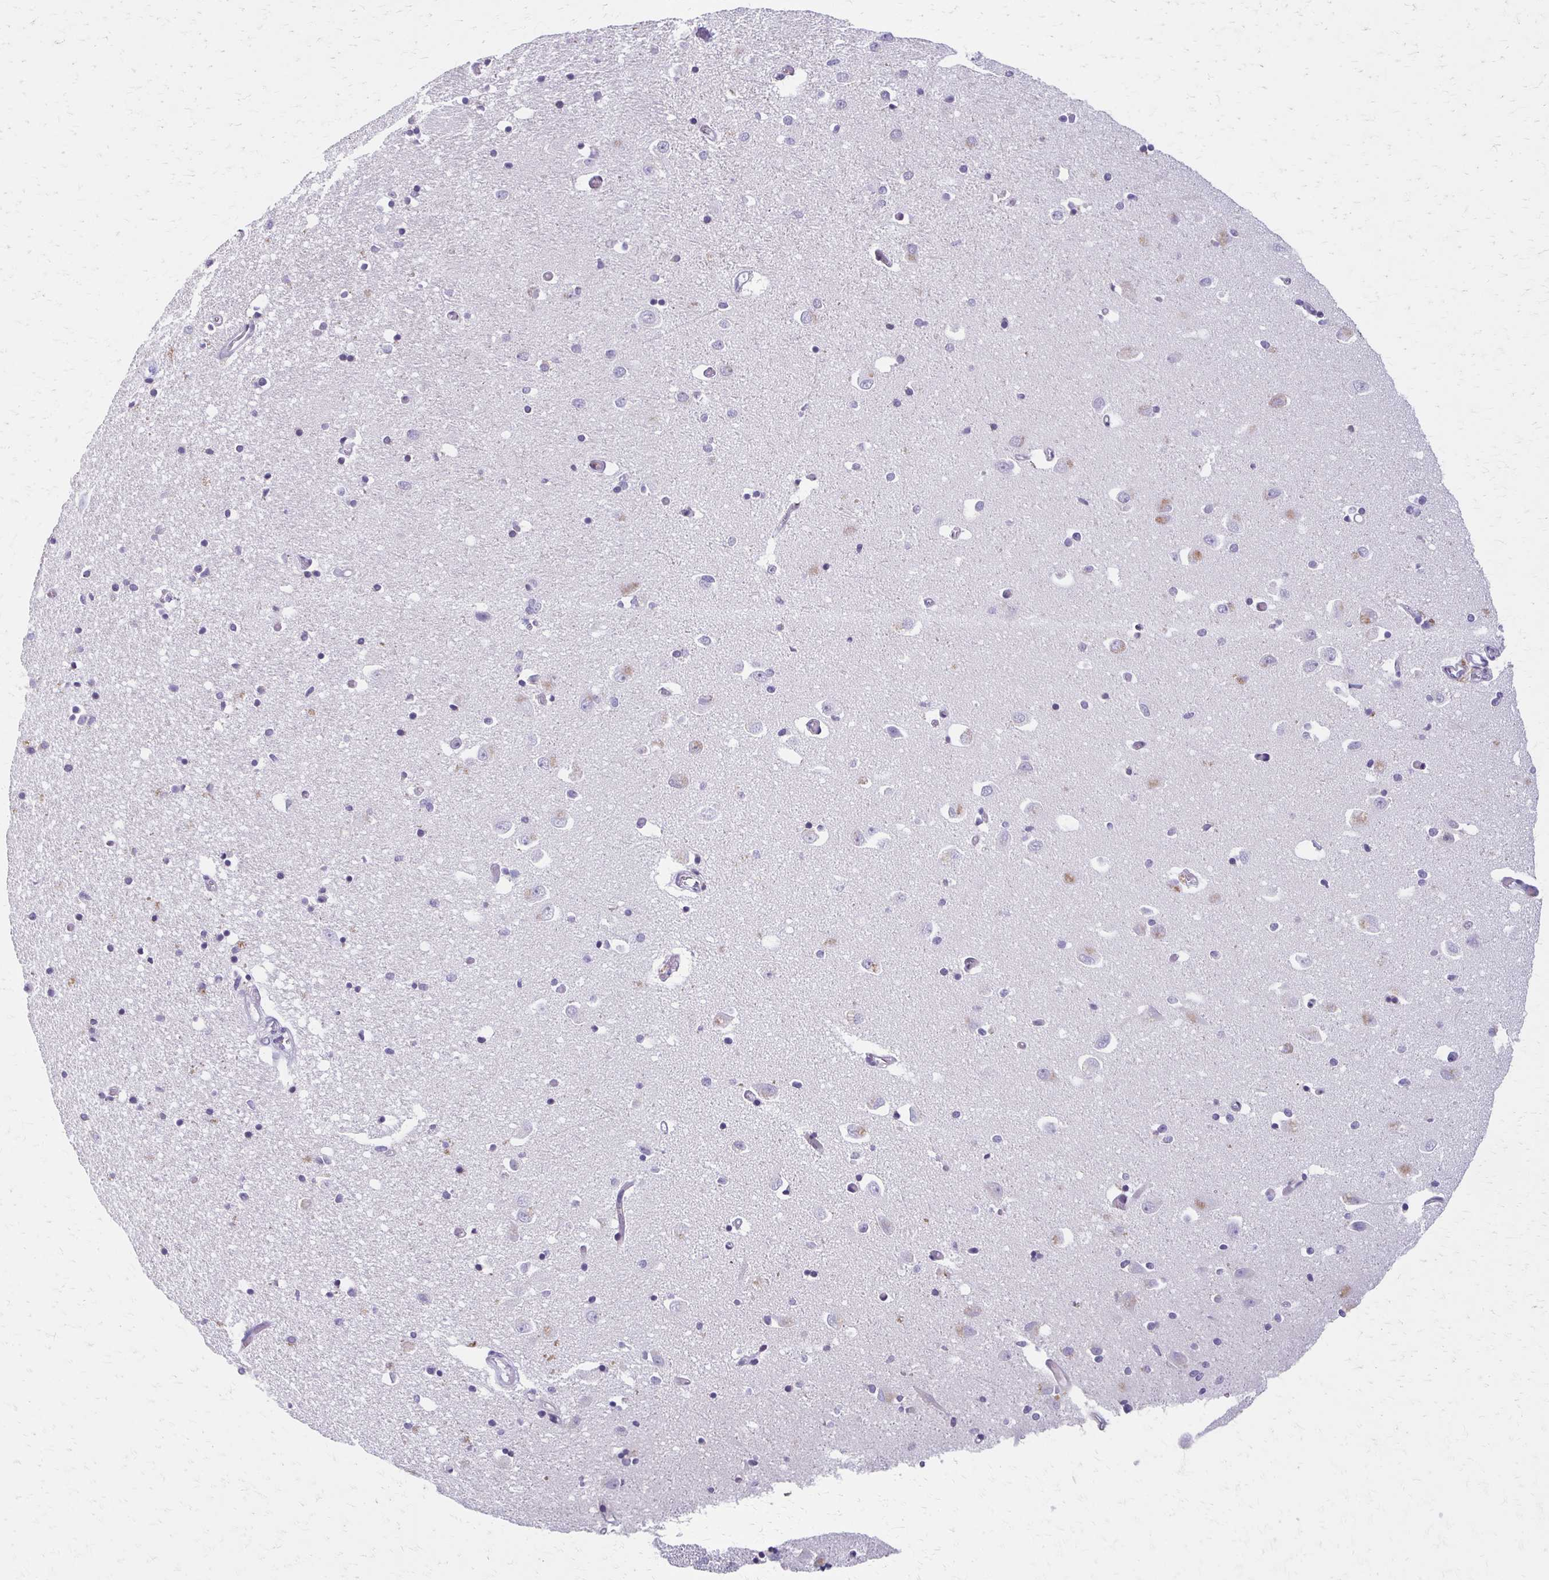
{"staining": {"intensity": "negative", "quantity": "none", "location": "none"}, "tissue": "caudate", "cell_type": "Glial cells", "image_type": "normal", "snomed": [{"axis": "morphology", "description": "Normal tissue, NOS"}, {"axis": "topography", "description": "Lateral ventricle wall"}, {"axis": "topography", "description": "Hippocampus"}], "caption": "High power microscopy micrograph of an immunohistochemistry photomicrograph of benign caudate, revealing no significant staining in glial cells.", "gene": "BBS12", "patient": {"sex": "female", "age": 63}}